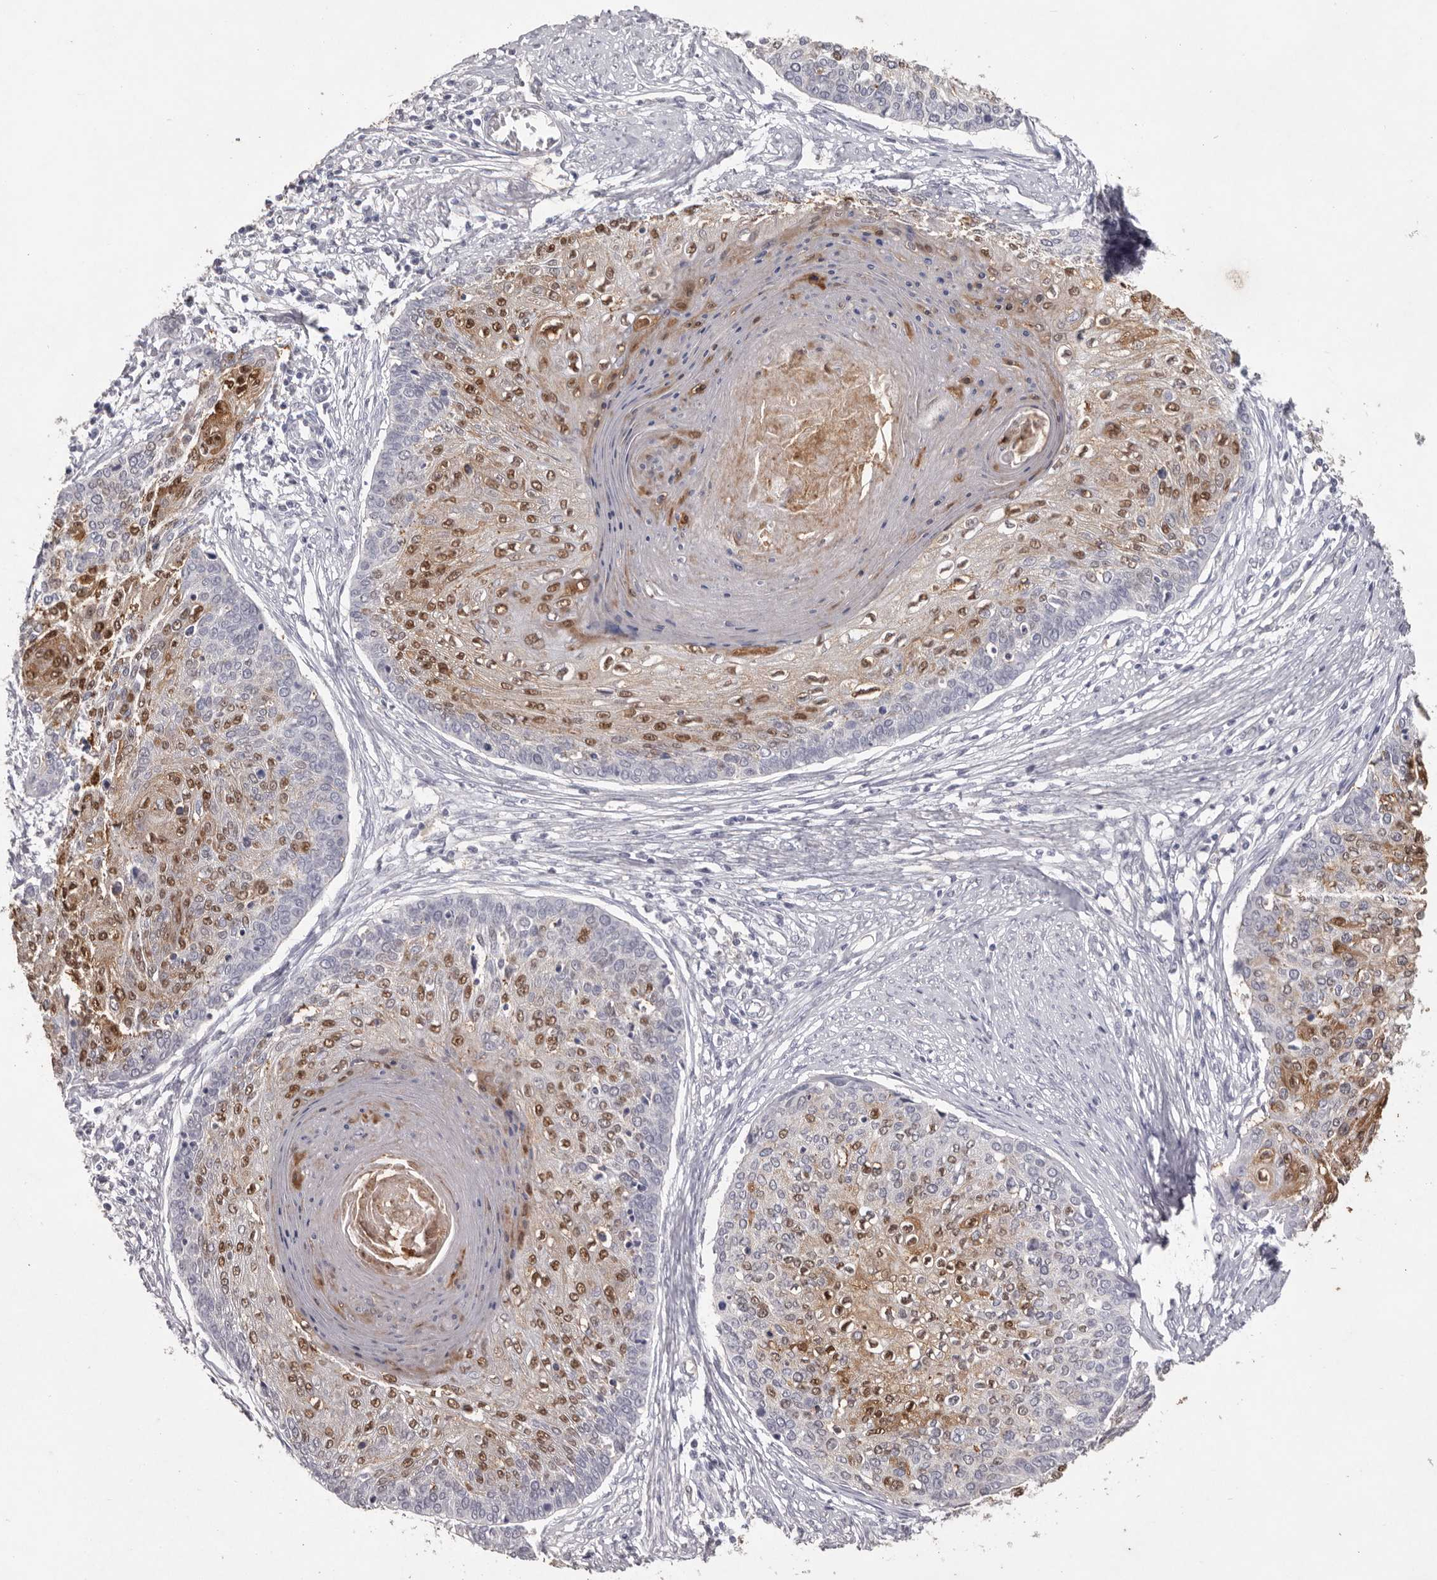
{"staining": {"intensity": "moderate", "quantity": "25%-75%", "location": "cytoplasmic/membranous,nuclear"}, "tissue": "cervical cancer", "cell_type": "Tumor cells", "image_type": "cancer", "snomed": [{"axis": "morphology", "description": "Squamous cell carcinoma, NOS"}, {"axis": "topography", "description": "Cervix"}], "caption": "Human squamous cell carcinoma (cervical) stained for a protein (brown) shows moderate cytoplasmic/membranous and nuclear positive expression in about 25%-75% of tumor cells.", "gene": "ZYG11B", "patient": {"sex": "female", "age": 37}}